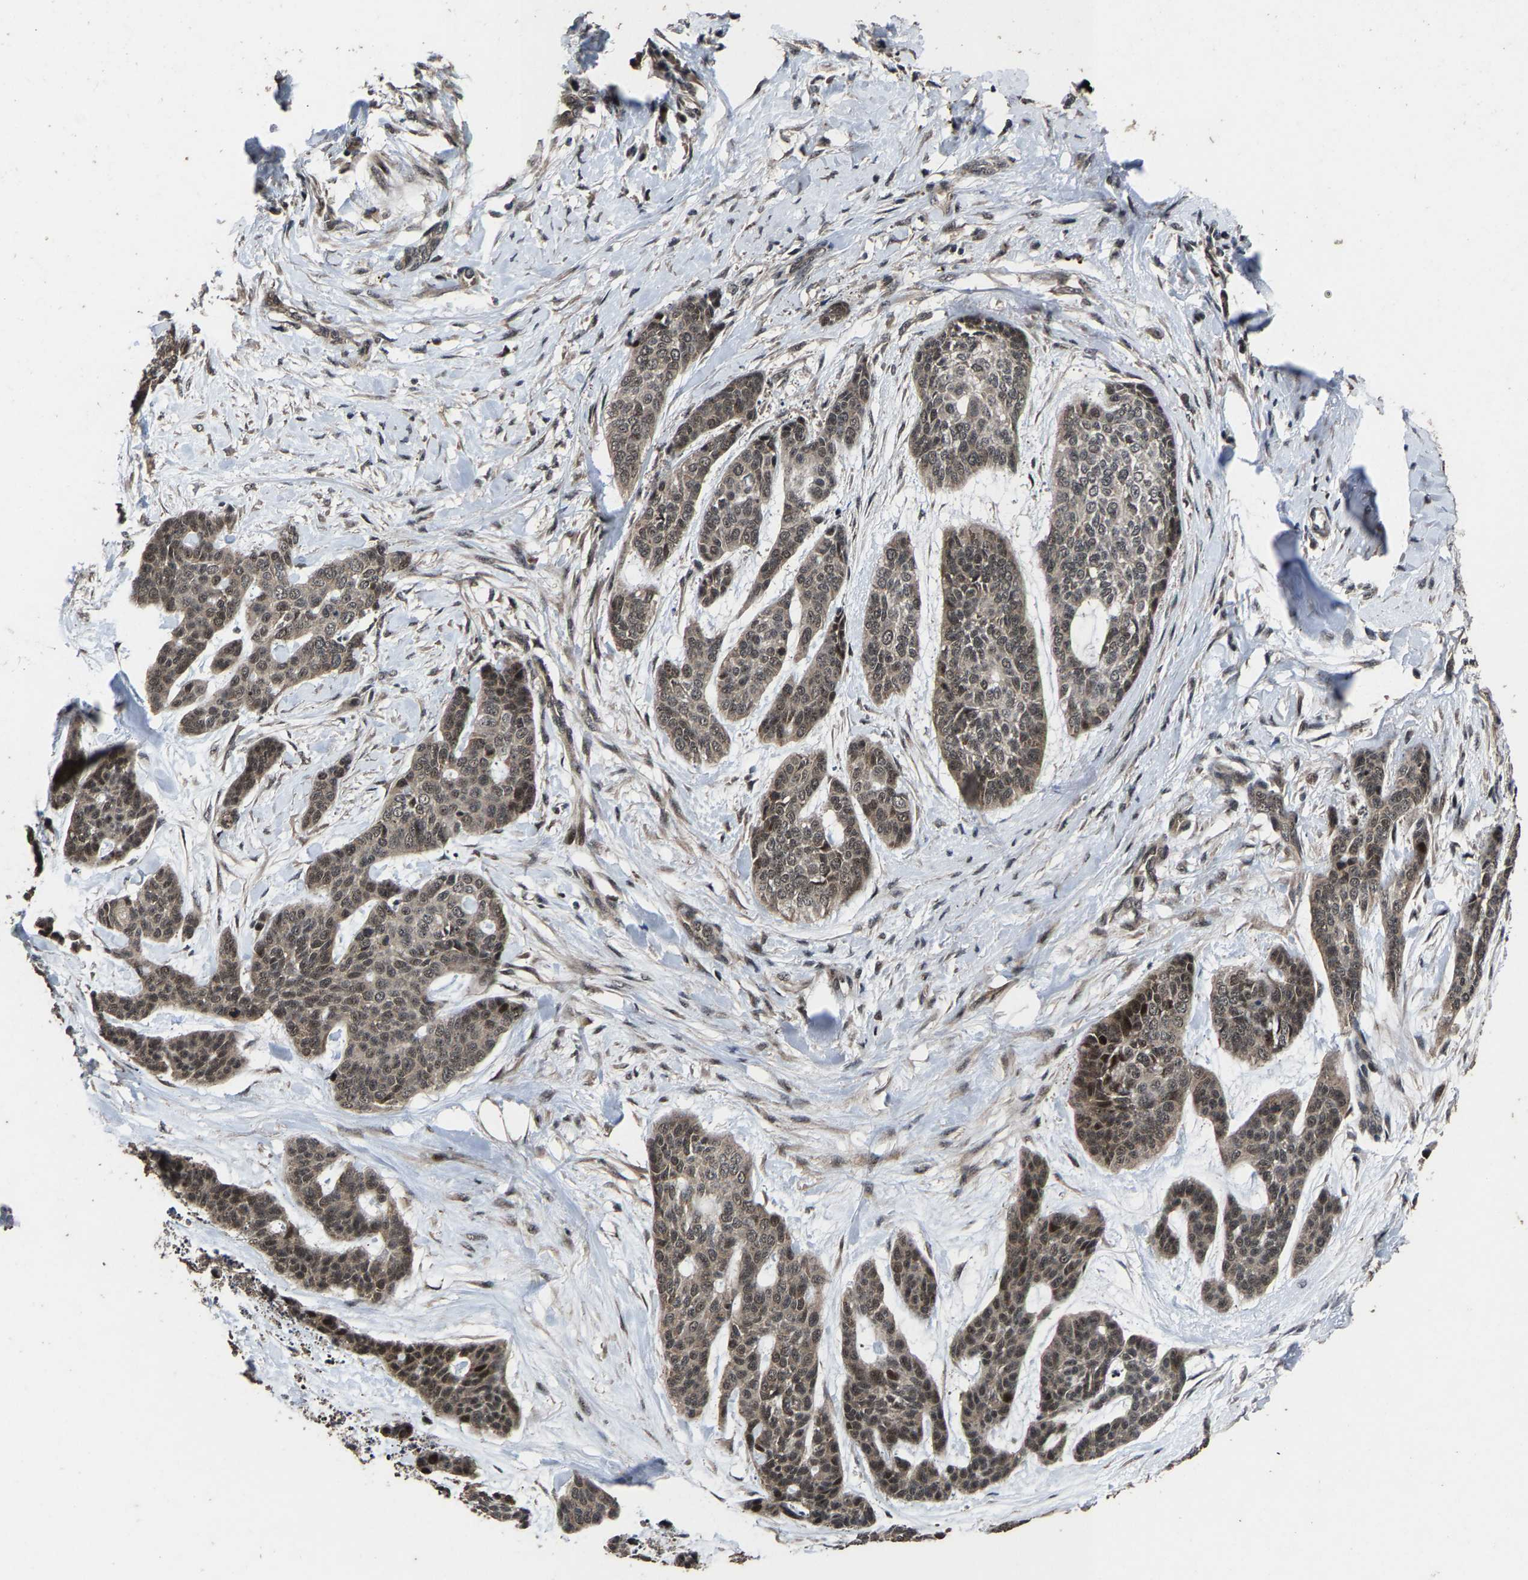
{"staining": {"intensity": "weak", "quantity": "25%-75%", "location": "cytoplasmic/membranous,nuclear"}, "tissue": "skin cancer", "cell_type": "Tumor cells", "image_type": "cancer", "snomed": [{"axis": "morphology", "description": "Basal cell carcinoma"}, {"axis": "topography", "description": "Skin"}], "caption": "A low amount of weak cytoplasmic/membranous and nuclear positivity is appreciated in approximately 25%-75% of tumor cells in skin cancer (basal cell carcinoma) tissue.", "gene": "HAUS6", "patient": {"sex": "female", "age": 64}}